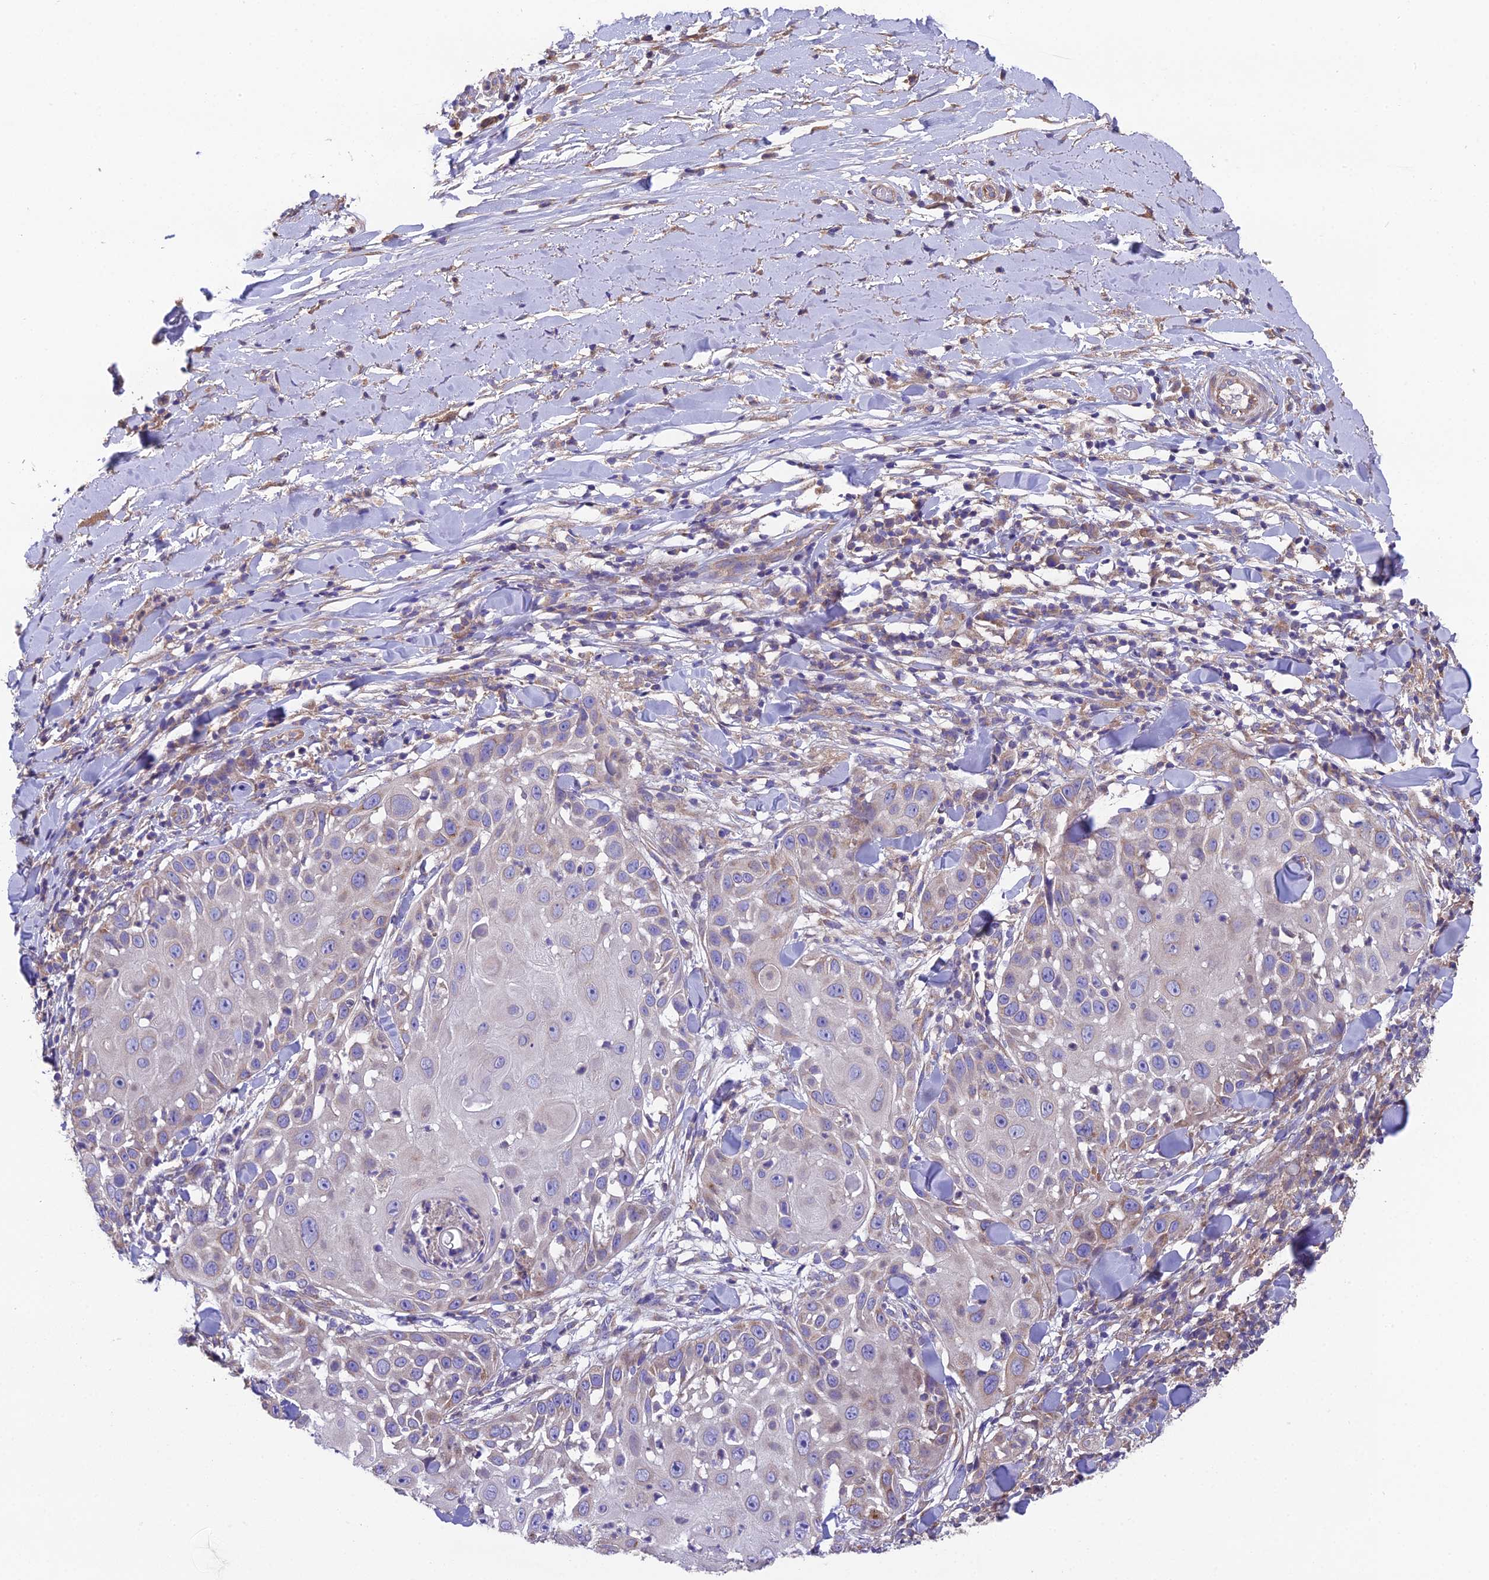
{"staining": {"intensity": "moderate", "quantity": "<25%", "location": "cytoplasmic/membranous"}, "tissue": "skin cancer", "cell_type": "Tumor cells", "image_type": "cancer", "snomed": [{"axis": "morphology", "description": "Squamous cell carcinoma, NOS"}, {"axis": "topography", "description": "Skin"}], "caption": "Squamous cell carcinoma (skin) stained with IHC shows moderate cytoplasmic/membranous staining in approximately <25% of tumor cells. (IHC, brightfield microscopy, high magnification).", "gene": "BLOC1S4", "patient": {"sex": "female", "age": 44}}